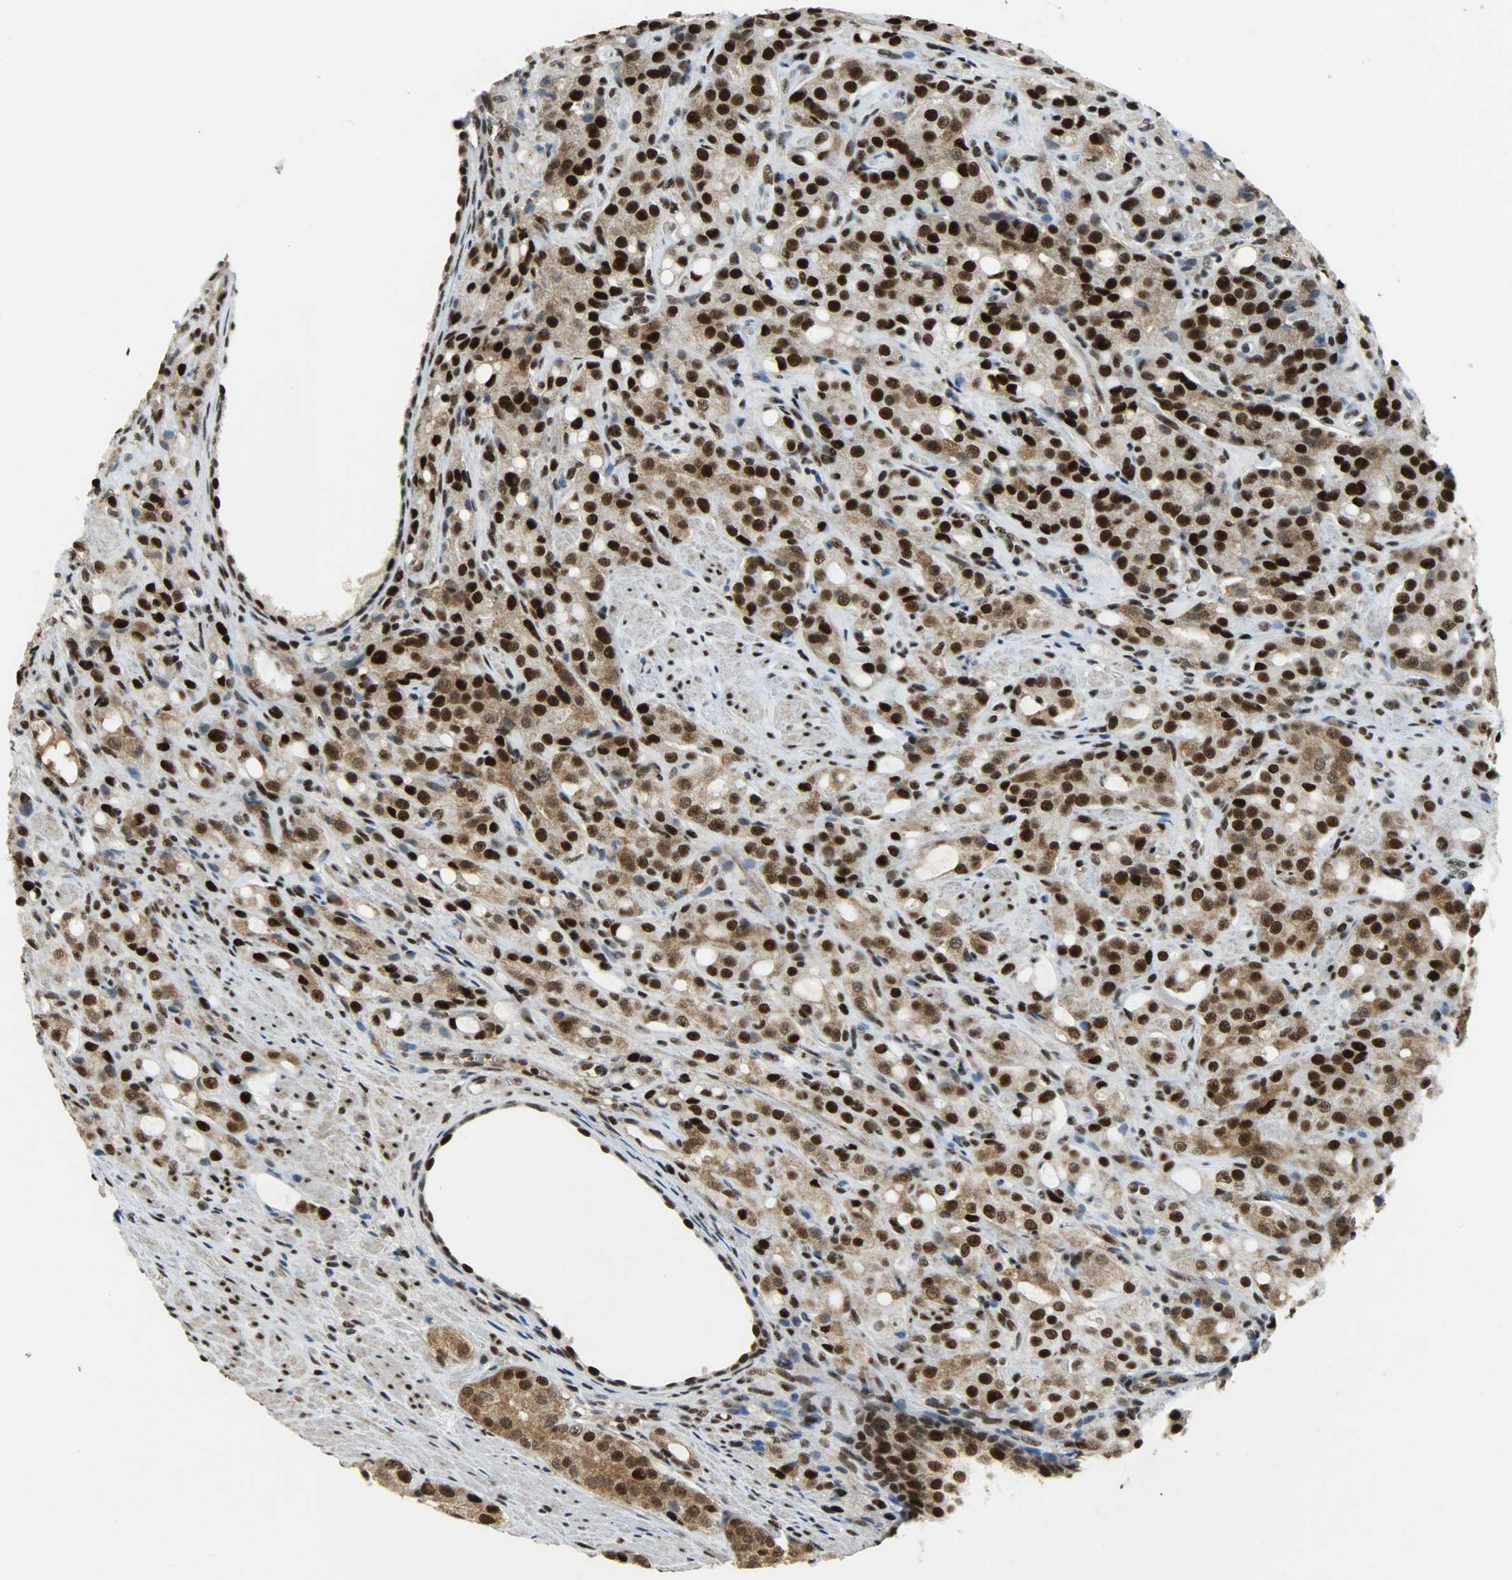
{"staining": {"intensity": "strong", "quantity": ">75%", "location": "cytoplasmic/membranous,nuclear"}, "tissue": "prostate cancer", "cell_type": "Tumor cells", "image_type": "cancer", "snomed": [{"axis": "morphology", "description": "Adenocarcinoma, High grade"}, {"axis": "topography", "description": "Prostate"}], "caption": "This is an image of IHC staining of prostate high-grade adenocarcinoma, which shows strong expression in the cytoplasmic/membranous and nuclear of tumor cells.", "gene": "SSB", "patient": {"sex": "male", "age": 72}}